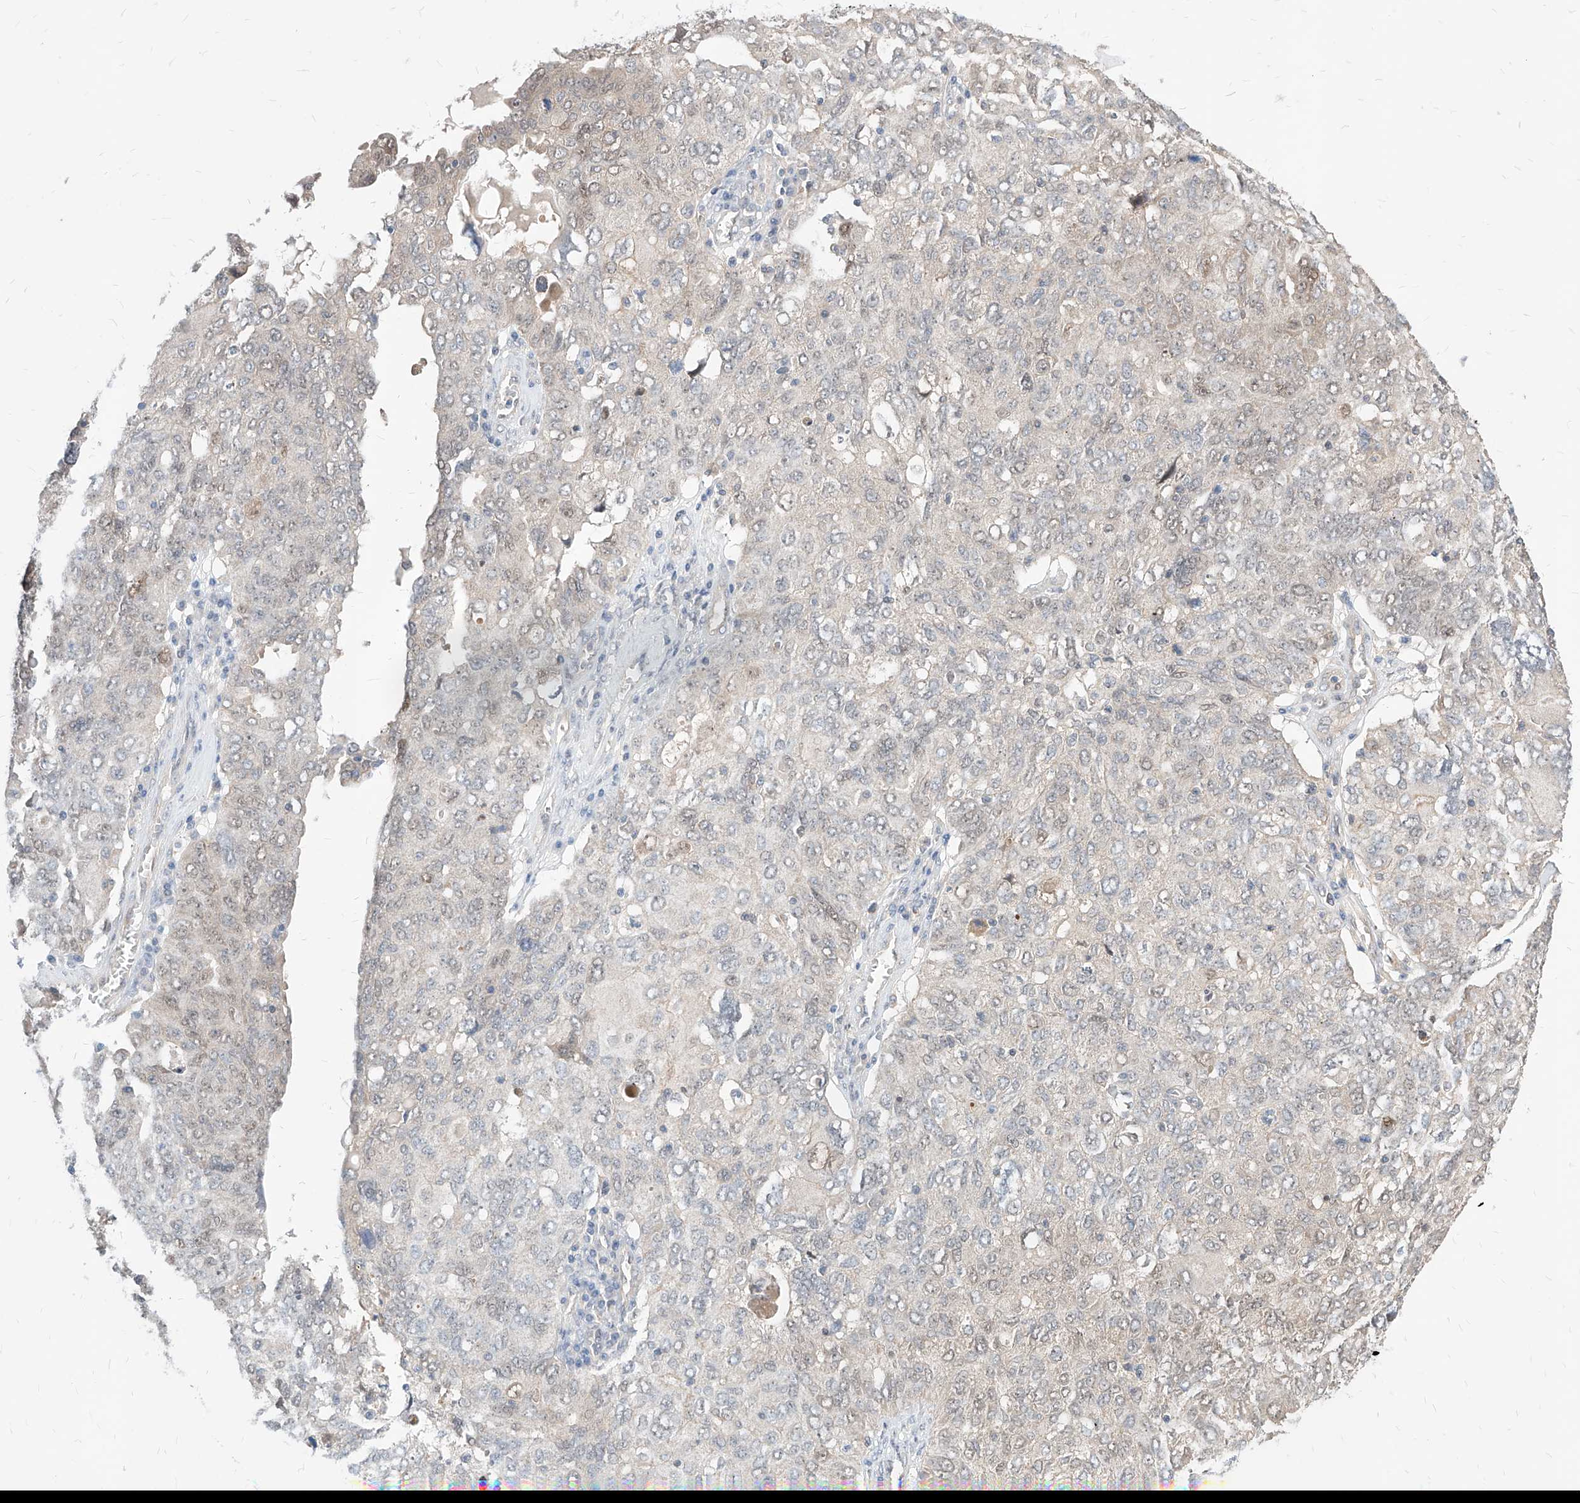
{"staining": {"intensity": "negative", "quantity": "none", "location": "none"}, "tissue": "ovarian cancer", "cell_type": "Tumor cells", "image_type": "cancer", "snomed": [{"axis": "morphology", "description": "Carcinoma, endometroid"}, {"axis": "topography", "description": "Ovary"}], "caption": "The micrograph reveals no staining of tumor cells in ovarian cancer (endometroid carcinoma).", "gene": "TSNAX", "patient": {"sex": "female", "age": 62}}